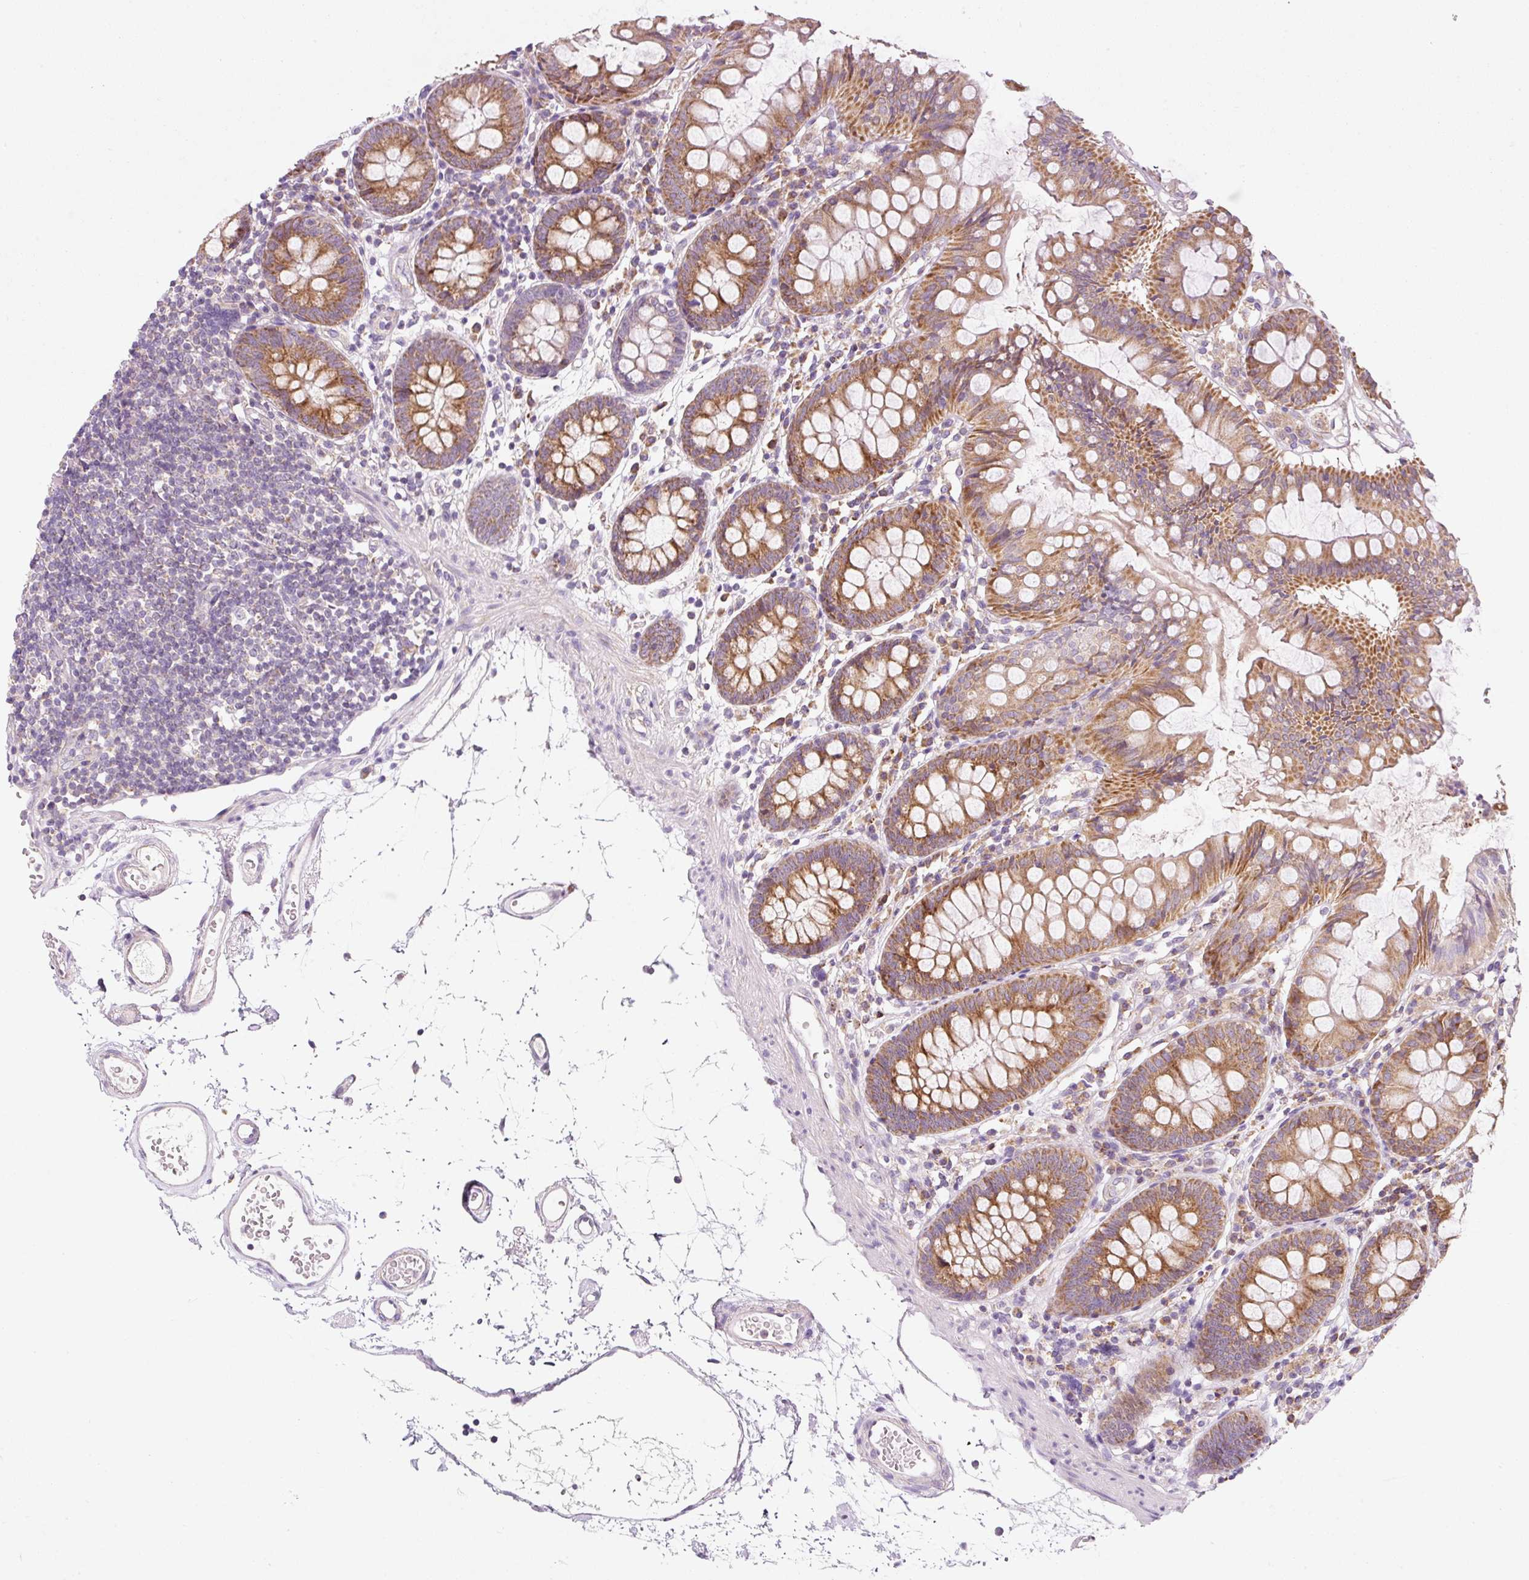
{"staining": {"intensity": "weak", "quantity": "<25%", "location": "cytoplasmic/membranous"}, "tissue": "colon", "cell_type": "Endothelial cells", "image_type": "normal", "snomed": [{"axis": "morphology", "description": "Normal tissue, NOS"}, {"axis": "topography", "description": "Colon"}], "caption": "Photomicrograph shows no protein staining in endothelial cells of benign colon.", "gene": "NDUFA1", "patient": {"sex": "female", "age": 84}}